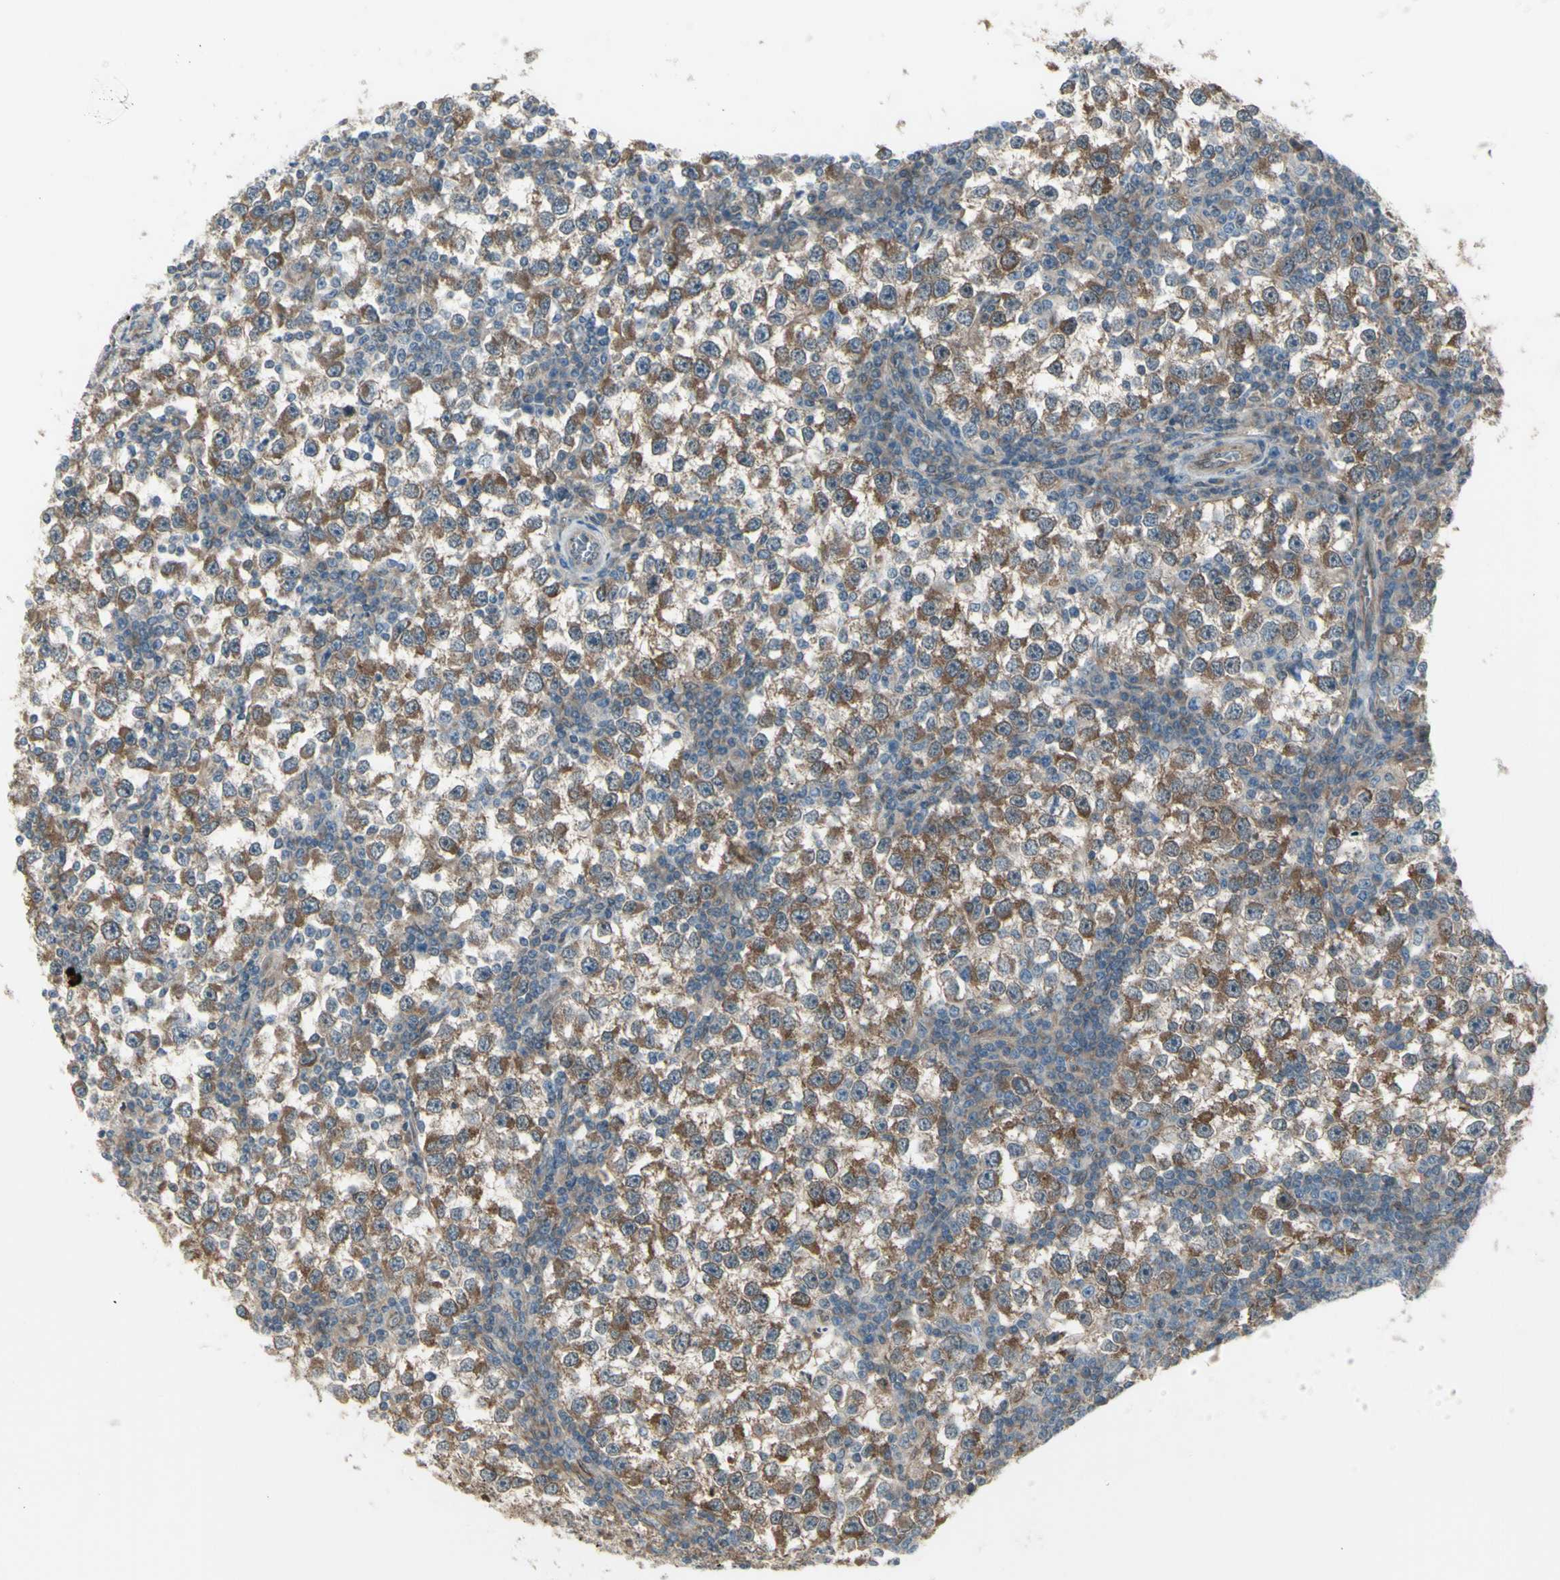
{"staining": {"intensity": "moderate", "quantity": "25%-75%", "location": "cytoplasmic/membranous"}, "tissue": "testis cancer", "cell_type": "Tumor cells", "image_type": "cancer", "snomed": [{"axis": "morphology", "description": "Seminoma, NOS"}, {"axis": "topography", "description": "Testis"}], "caption": "IHC (DAB (3,3'-diaminobenzidine)) staining of testis seminoma displays moderate cytoplasmic/membranous protein expression in approximately 25%-75% of tumor cells.", "gene": "NAXD", "patient": {"sex": "male", "age": 65}}